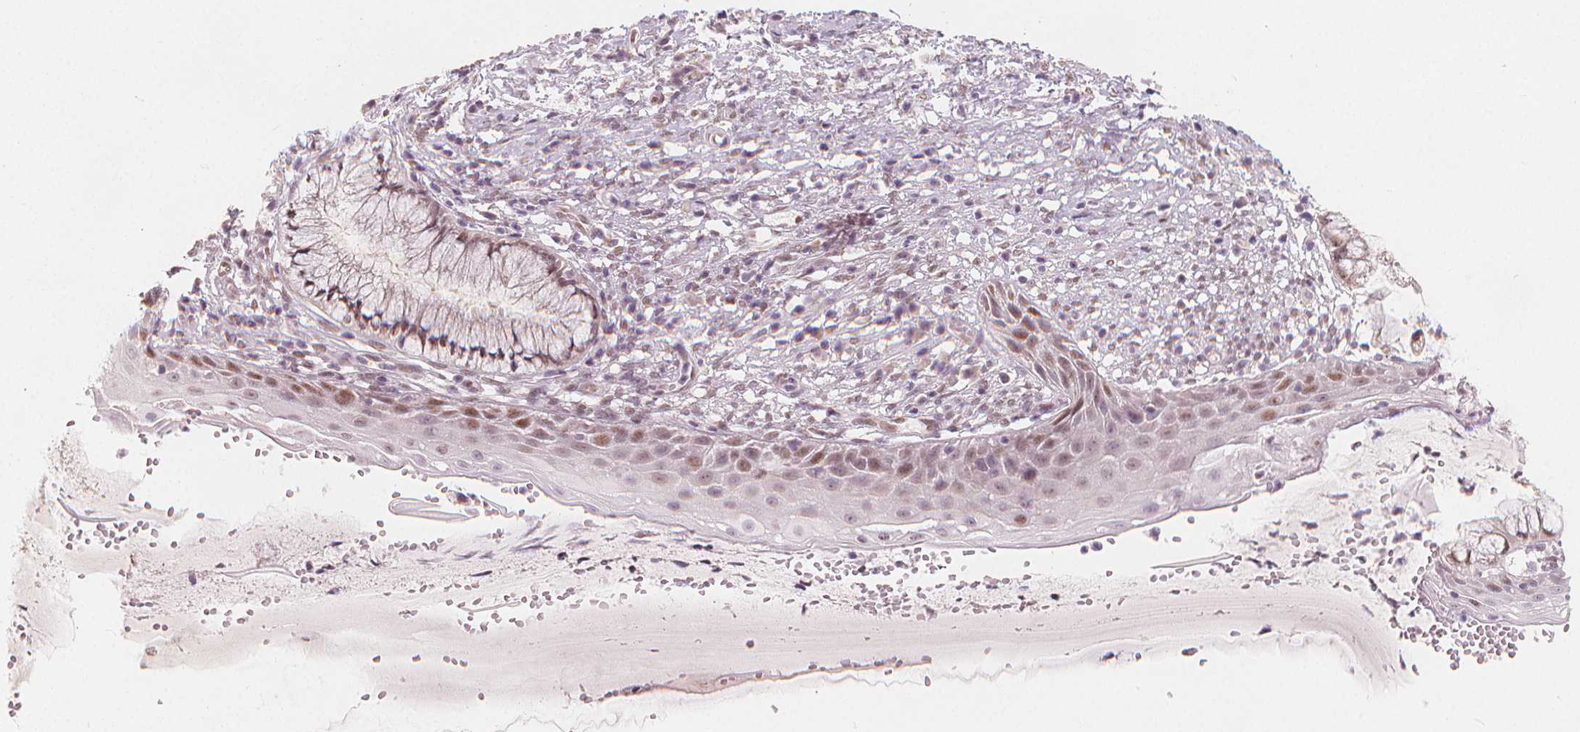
{"staining": {"intensity": "moderate", "quantity": "<25%", "location": "cytoplasmic/membranous"}, "tissue": "cervix", "cell_type": "Glandular cells", "image_type": "normal", "snomed": [{"axis": "morphology", "description": "Normal tissue, NOS"}, {"axis": "topography", "description": "Cervix"}], "caption": "Glandular cells show low levels of moderate cytoplasmic/membranous expression in about <25% of cells in benign cervix.", "gene": "DRC3", "patient": {"sex": "female", "age": 37}}